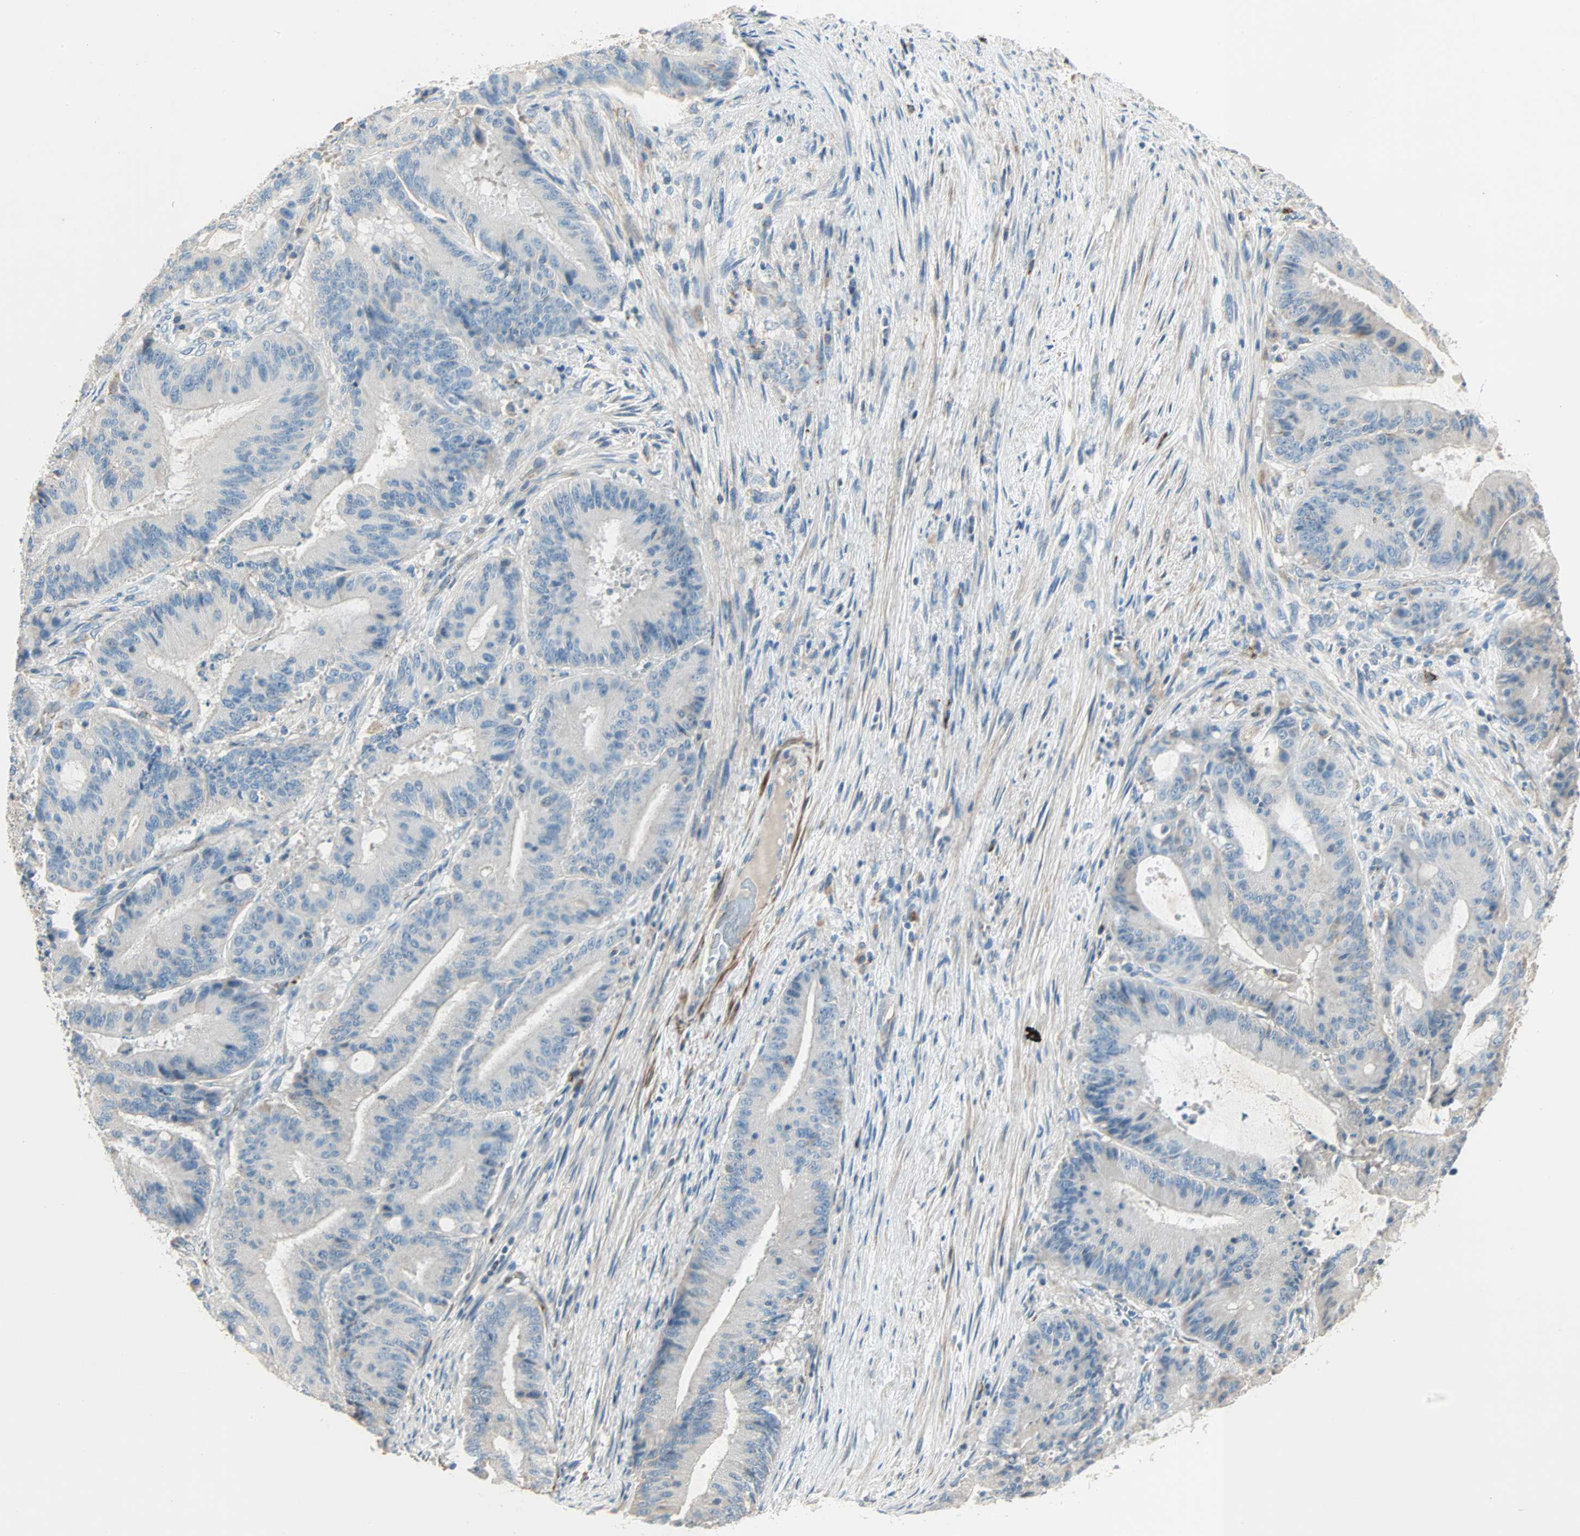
{"staining": {"intensity": "negative", "quantity": "none", "location": "none"}, "tissue": "liver cancer", "cell_type": "Tumor cells", "image_type": "cancer", "snomed": [{"axis": "morphology", "description": "Cholangiocarcinoma"}, {"axis": "topography", "description": "Liver"}], "caption": "There is no significant positivity in tumor cells of liver cholangiocarcinoma. (Stains: DAB (3,3'-diaminobenzidine) immunohistochemistry (IHC) with hematoxylin counter stain, Microscopy: brightfield microscopy at high magnification).", "gene": "ACVRL1", "patient": {"sex": "female", "age": 73}}